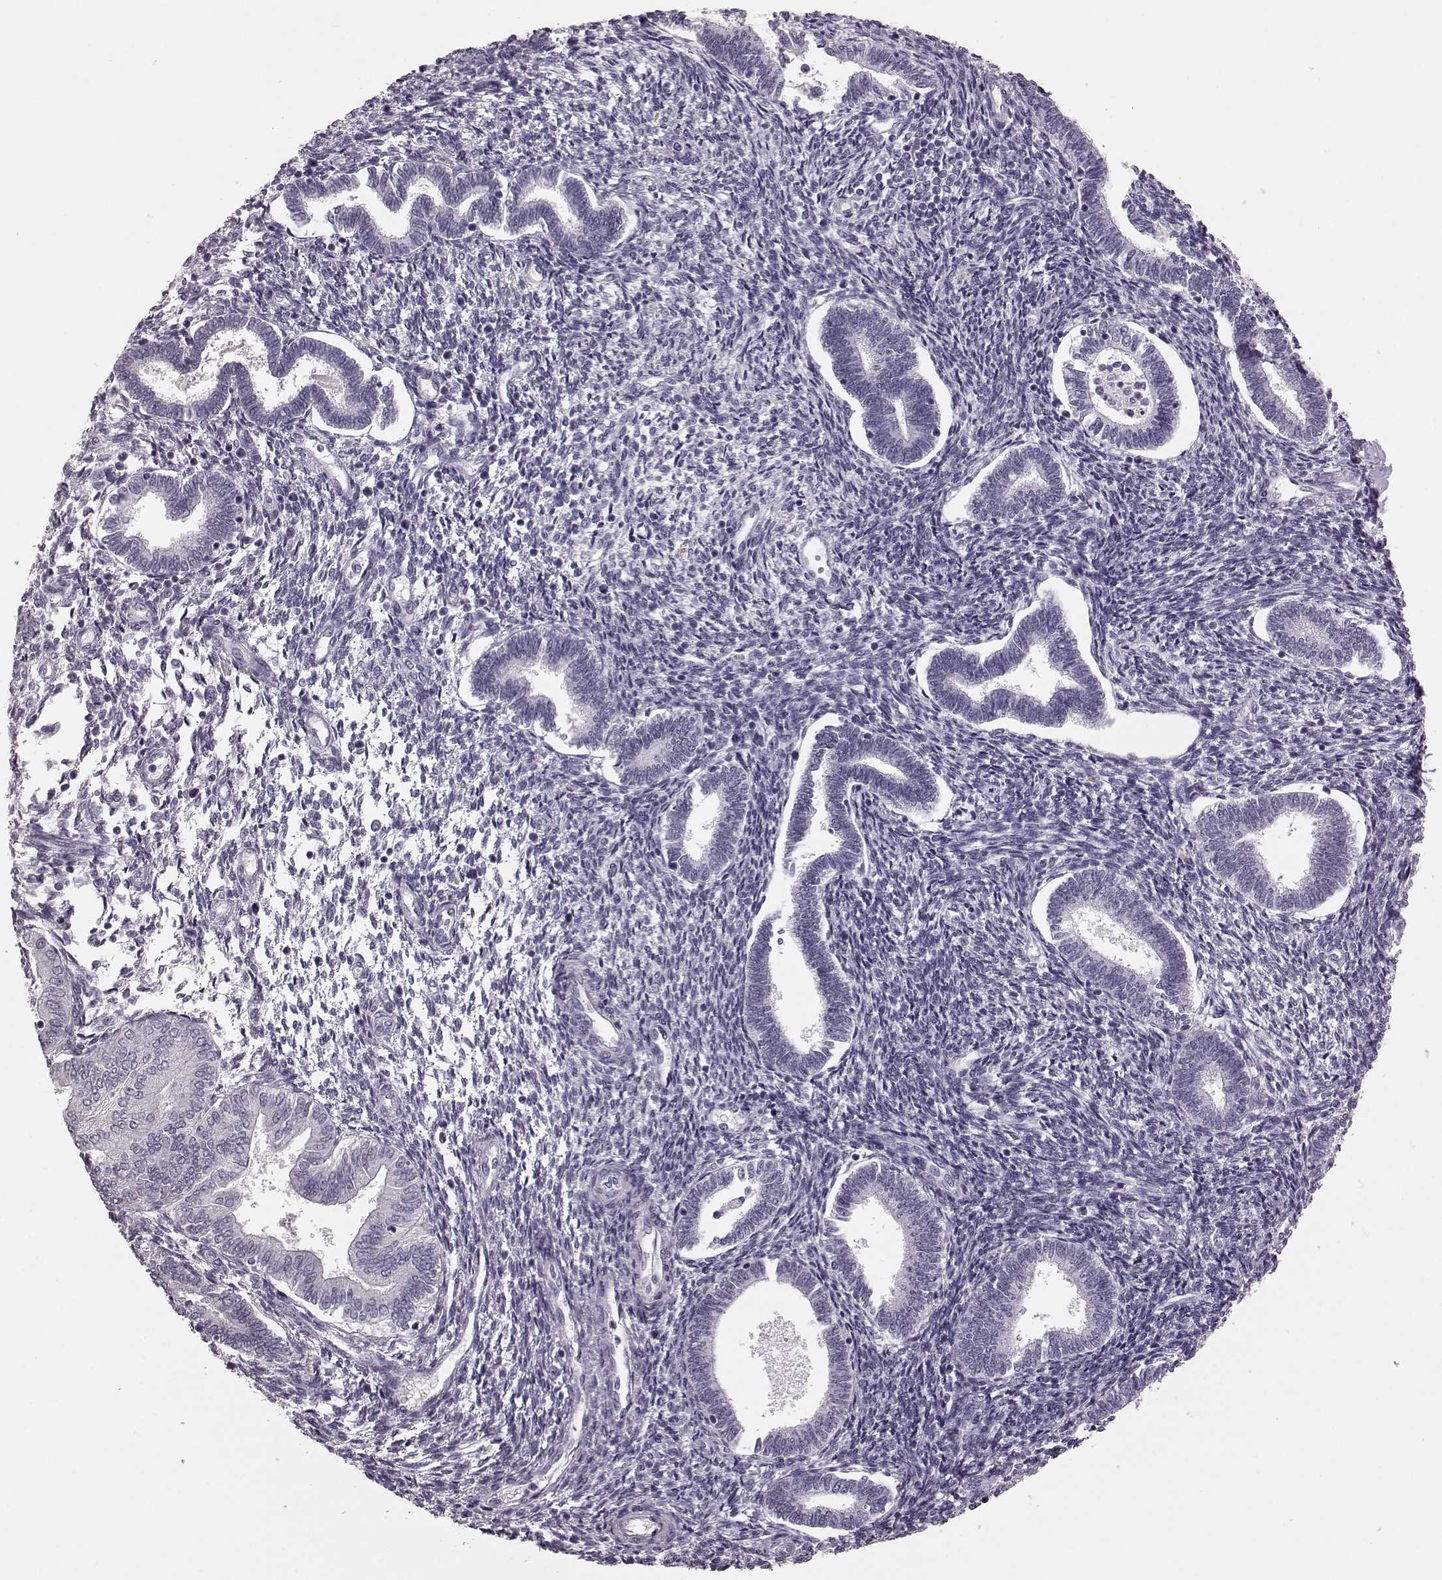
{"staining": {"intensity": "negative", "quantity": "none", "location": "none"}, "tissue": "endometrium", "cell_type": "Cells in endometrial stroma", "image_type": "normal", "snomed": [{"axis": "morphology", "description": "Normal tissue, NOS"}, {"axis": "topography", "description": "Endometrium"}], "caption": "The image displays no staining of cells in endometrial stroma in normal endometrium. (DAB immunohistochemistry (IHC) with hematoxylin counter stain).", "gene": "CRYBA2", "patient": {"sex": "female", "age": 42}}